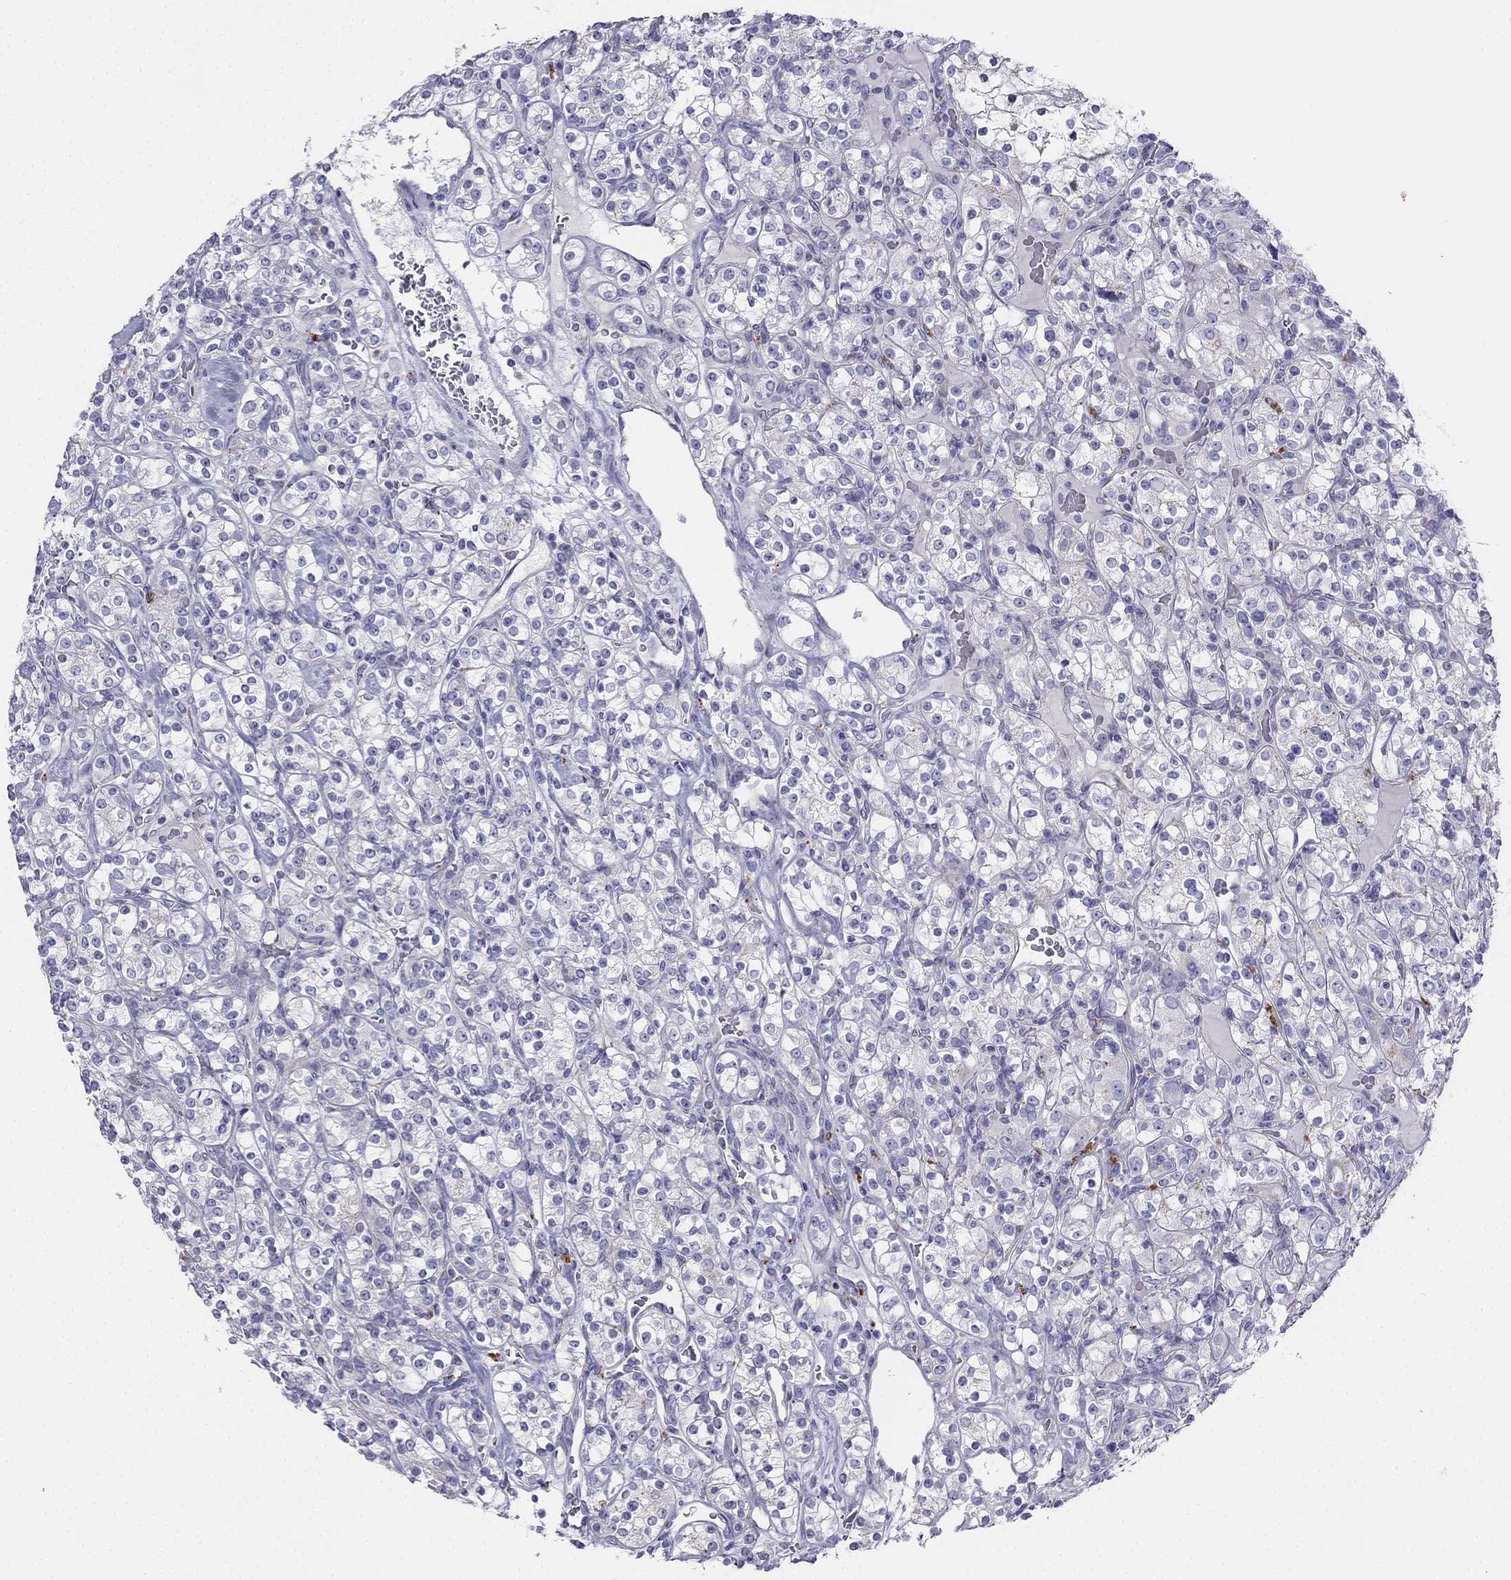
{"staining": {"intensity": "negative", "quantity": "none", "location": "none"}, "tissue": "renal cancer", "cell_type": "Tumor cells", "image_type": "cancer", "snomed": [{"axis": "morphology", "description": "Adenocarcinoma, NOS"}, {"axis": "topography", "description": "Kidney"}], "caption": "Immunohistochemistry (IHC) image of neoplastic tissue: renal adenocarcinoma stained with DAB exhibits no significant protein staining in tumor cells.", "gene": "ALOXE3", "patient": {"sex": "male", "age": 77}}